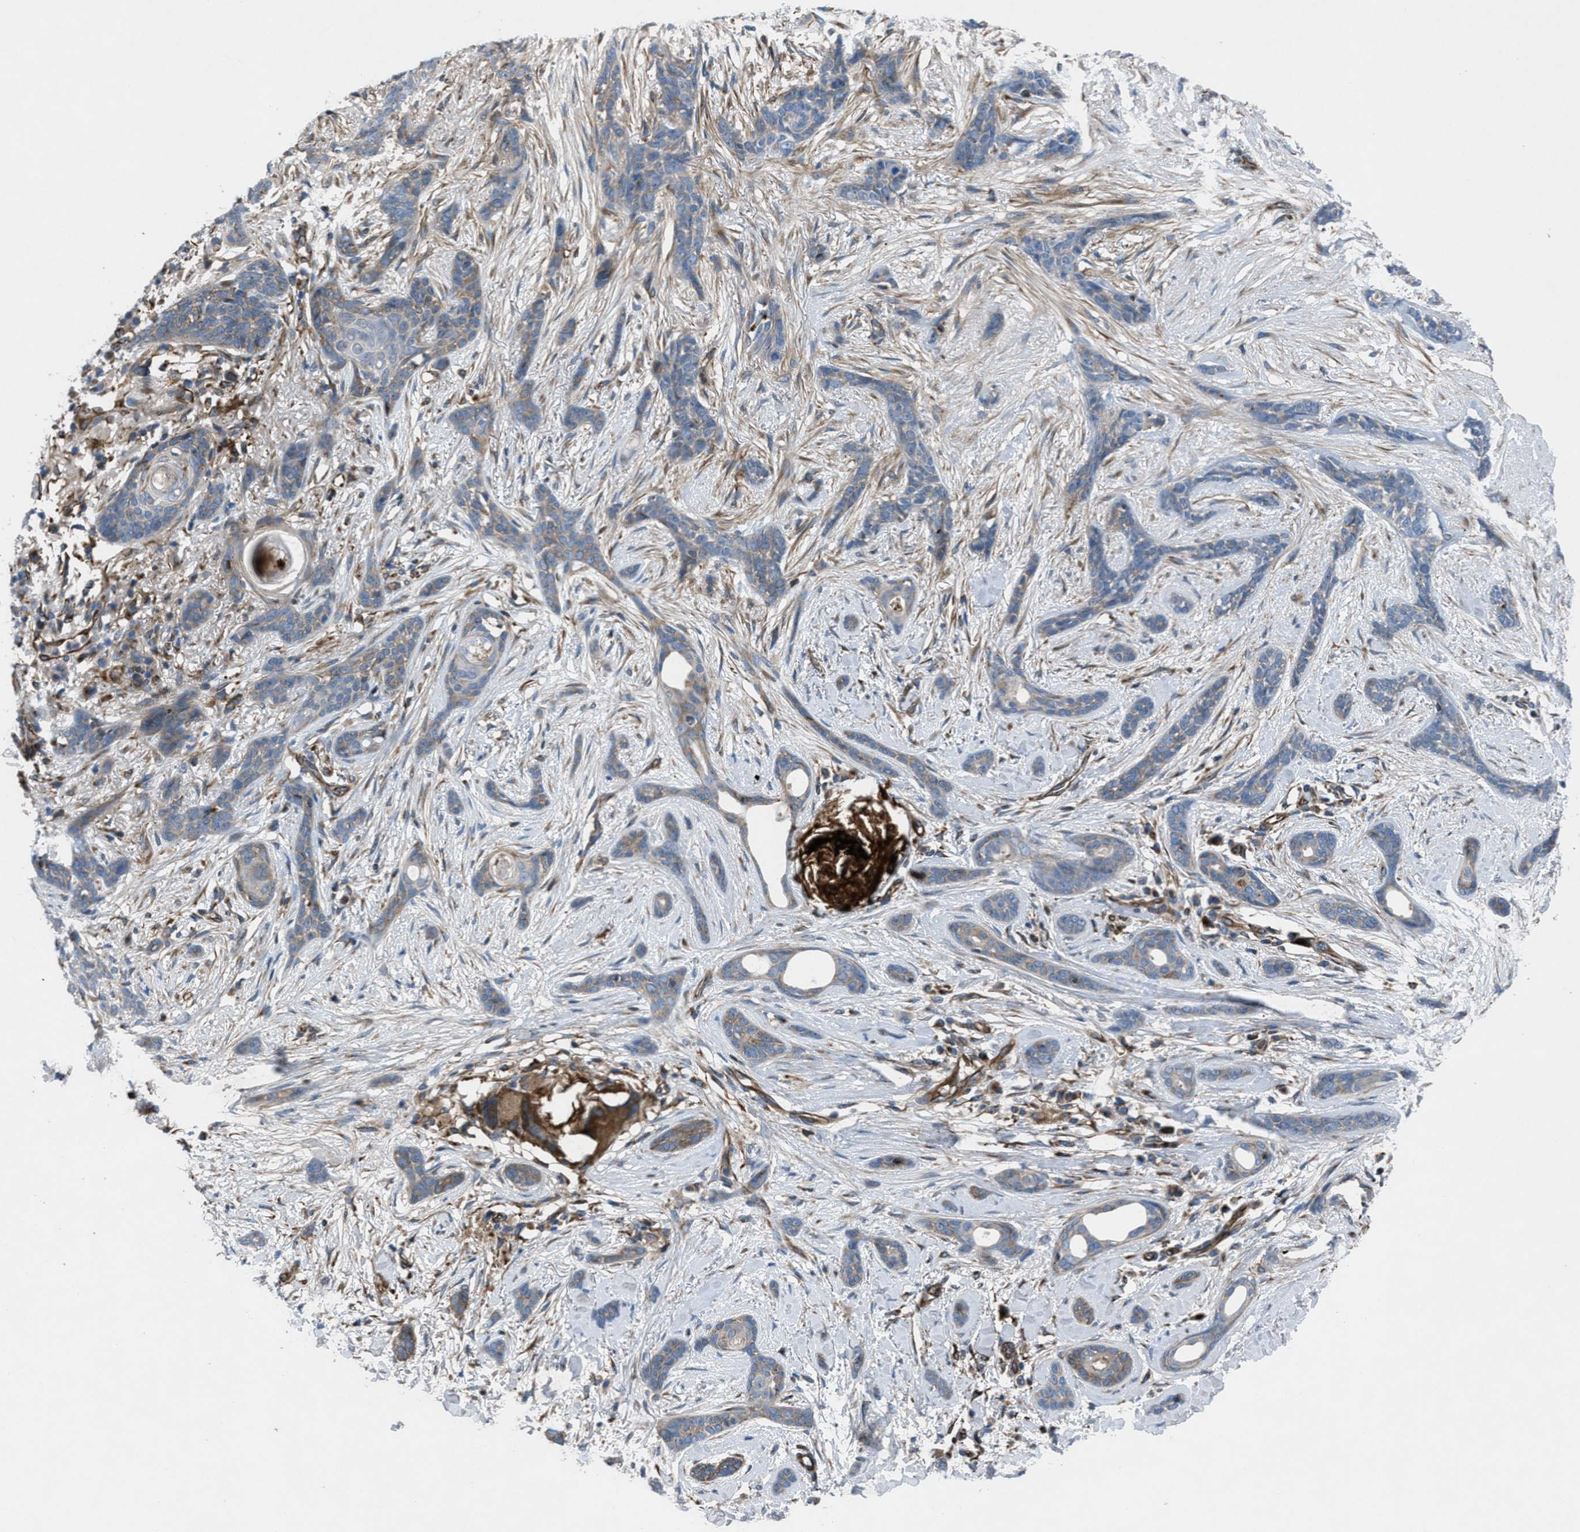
{"staining": {"intensity": "weak", "quantity": "25%-75%", "location": "cytoplasmic/membranous"}, "tissue": "skin cancer", "cell_type": "Tumor cells", "image_type": "cancer", "snomed": [{"axis": "morphology", "description": "Basal cell carcinoma"}, {"axis": "morphology", "description": "Adnexal tumor, benign"}, {"axis": "topography", "description": "Skin"}], "caption": "The image shows a brown stain indicating the presence of a protein in the cytoplasmic/membranous of tumor cells in skin cancer.", "gene": "SLC6A9", "patient": {"sex": "female", "age": 42}}